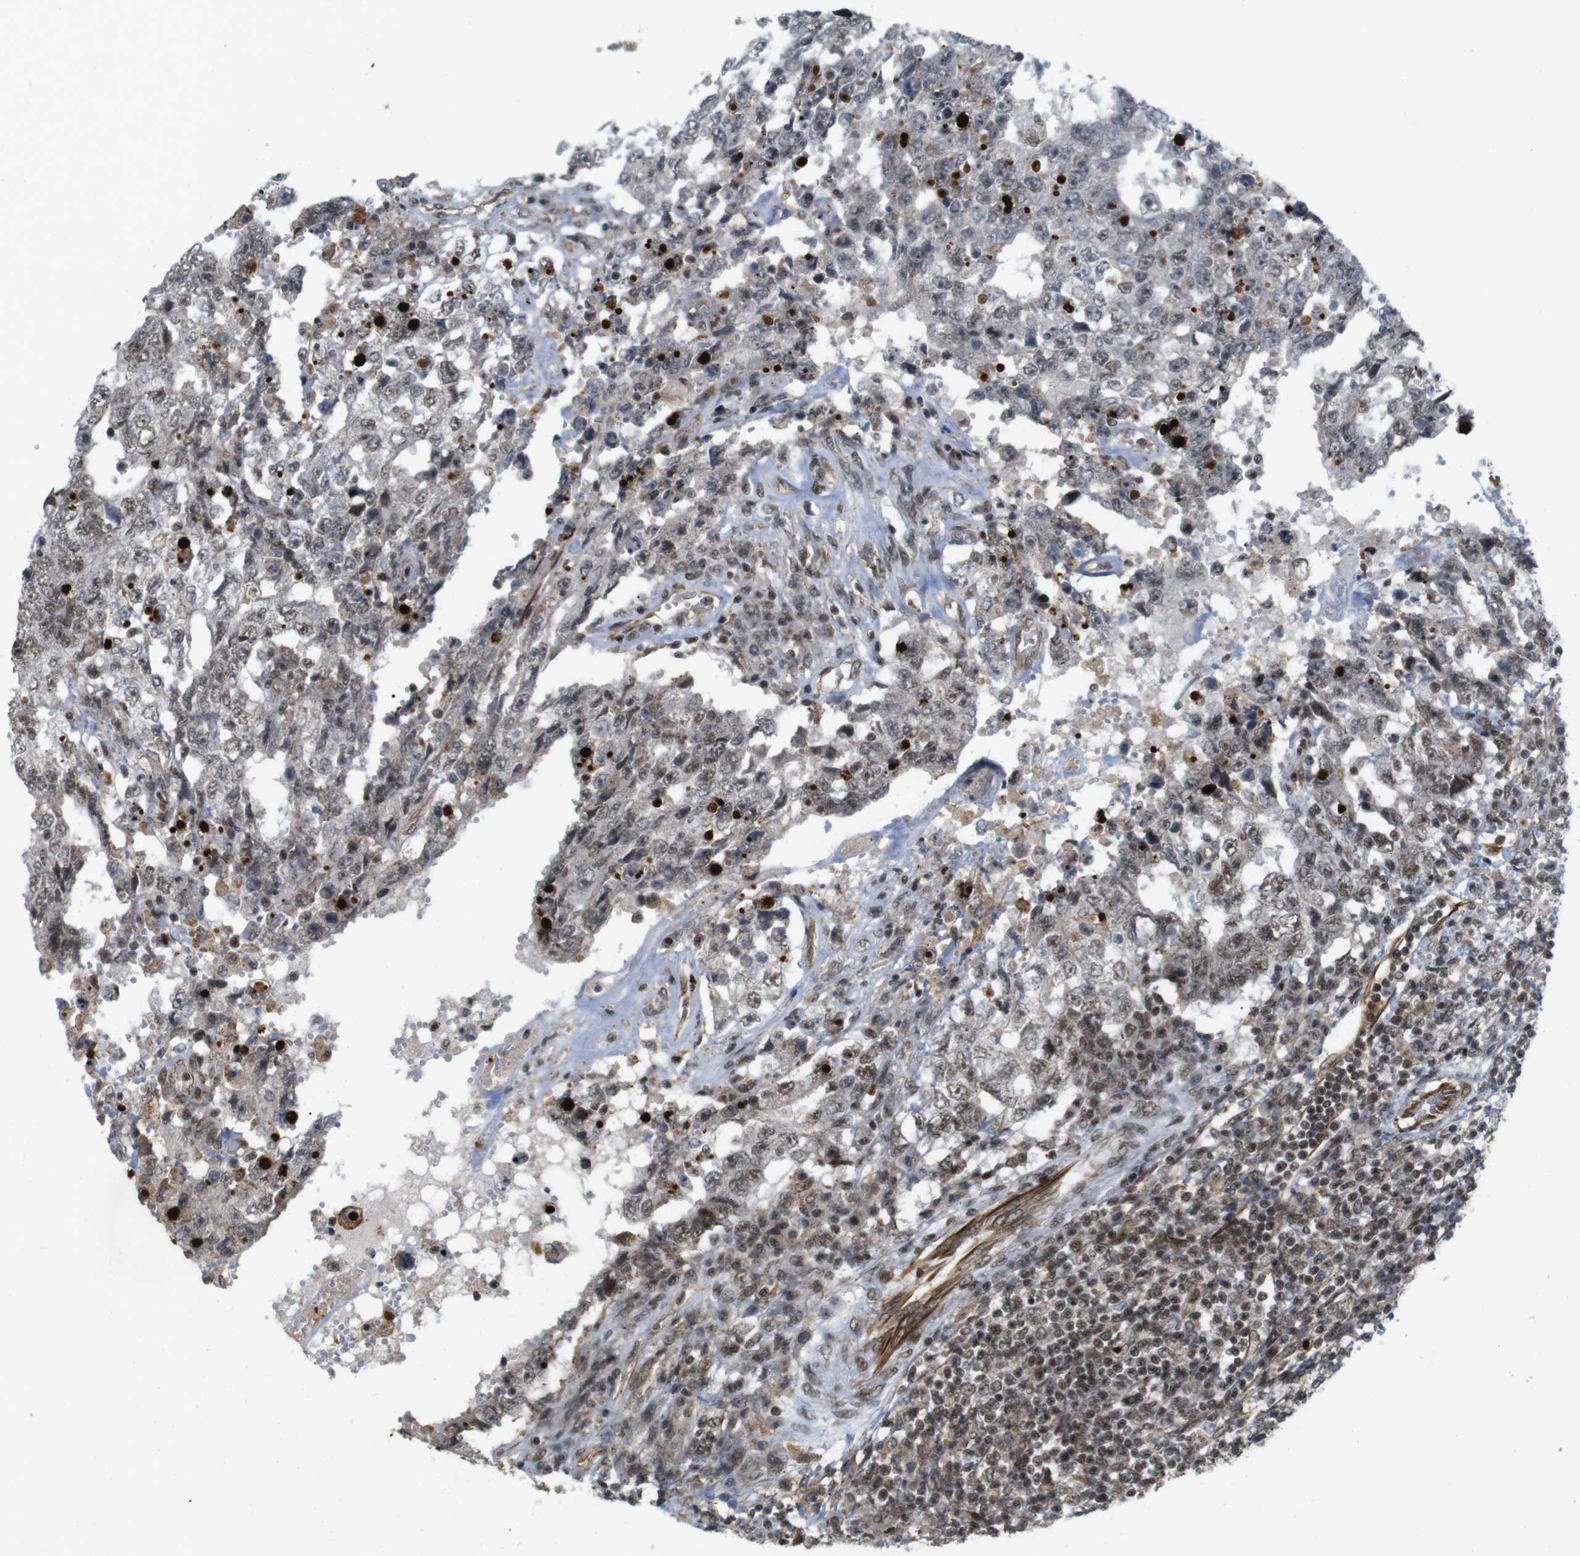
{"staining": {"intensity": "moderate", "quantity": "25%-75%", "location": "nuclear"}, "tissue": "testis cancer", "cell_type": "Tumor cells", "image_type": "cancer", "snomed": [{"axis": "morphology", "description": "Carcinoma, Embryonal, NOS"}, {"axis": "topography", "description": "Testis"}], "caption": "Immunohistochemical staining of testis cancer (embryonal carcinoma) reveals moderate nuclear protein expression in approximately 25%-75% of tumor cells.", "gene": "SP2", "patient": {"sex": "male", "age": 26}}